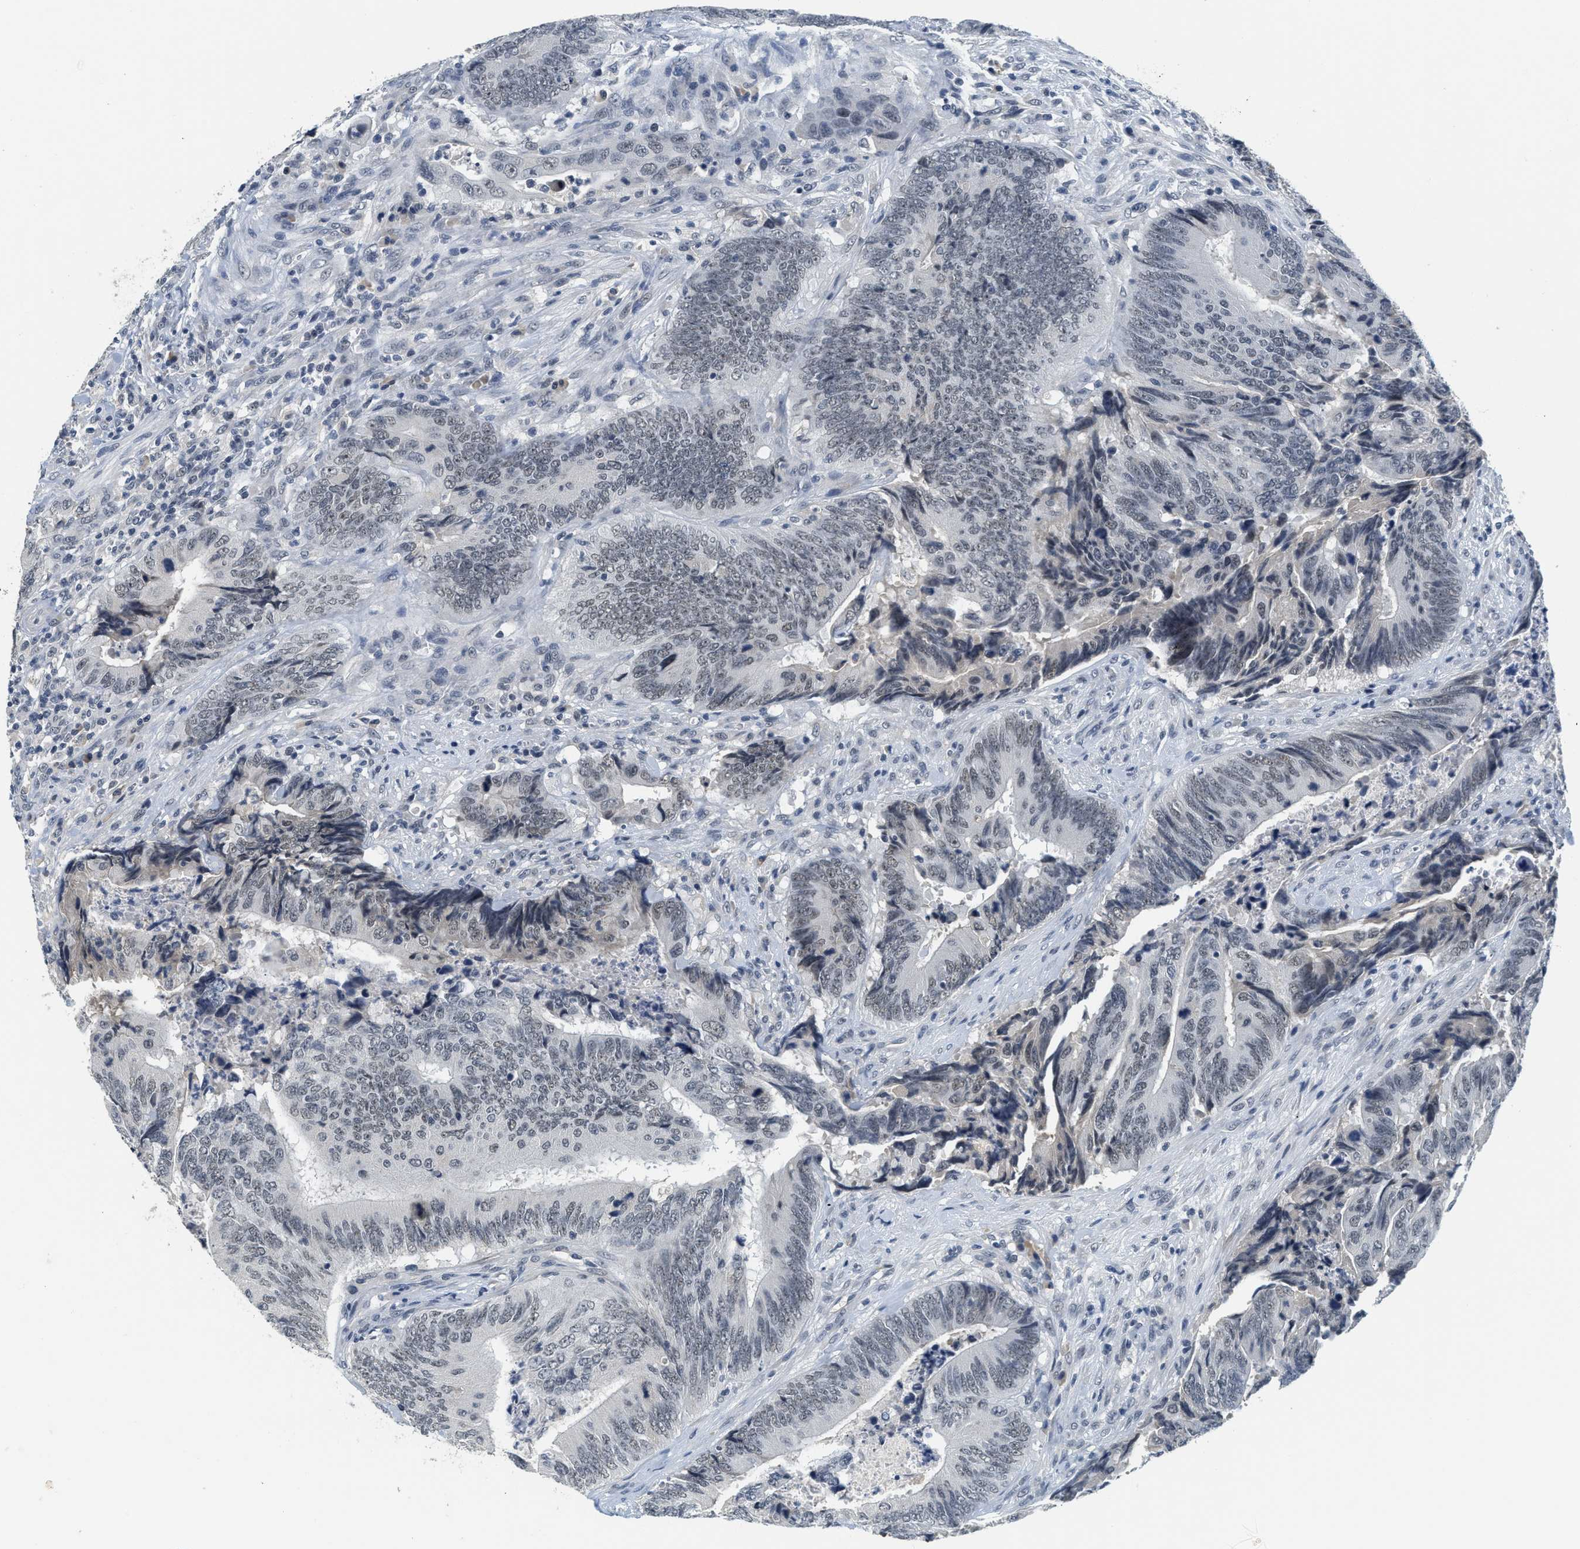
{"staining": {"intensity": "weak", "quantity": "<25%", "location": "nuclear"}, "tissue": "colorectal cancer", "cell_type": "Tumor cells", "image_type": "cancer", "snomed": [{"axis": "morphology", "description": "Normal tissue, NOS"}, {"axis": "morphology", "description": "Adenocarcinoma, NOS"}, {"axis": "topography", "description": "Colon"}], "caption": "Immunohistochemical staining of colorectal cancer (adenocarcinoma) reveals no significant expression in tumor cells.", "gene": "MZF1", "patient": {"sex": "male", "age": 56}}